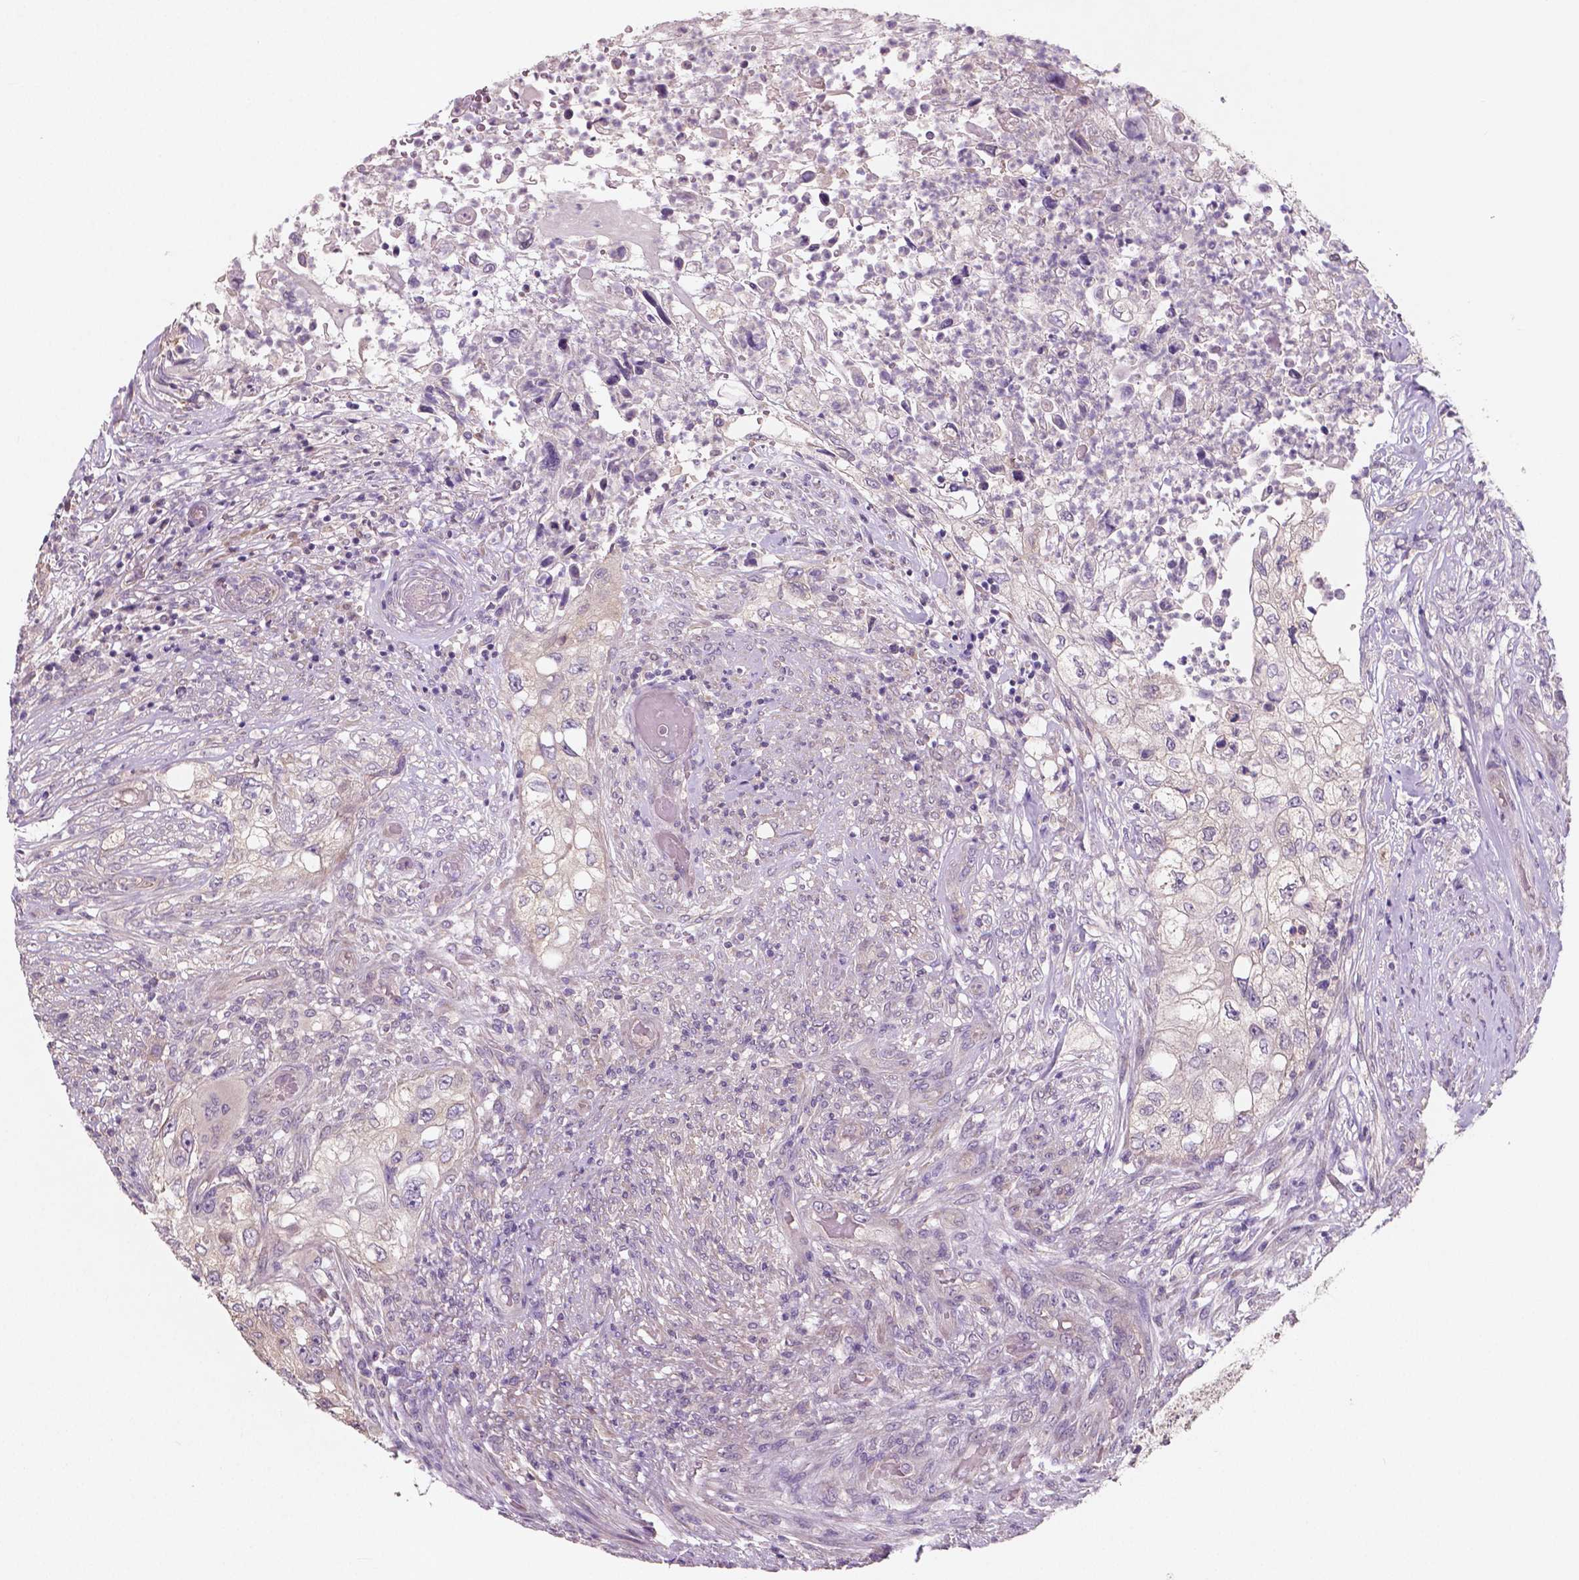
{"staining": {"intensity": "negative", "quantity": "none", "location": "none"}, "tissue": "urothelial cancer", "cell_type": "Tumor cells", "image_type": "cancer", "snomed": [{"axis": "morphology", "description": "Urothelial carcinoma, High grade"}, {"axis": "topography", "description": "Urinary bladder"}], "caption": "Immunohistochemistry of urothelial carcinoma (high-grade) displays no staining in tumor cells.", "gene": "LSM14B", "patient": {"sex": "female", "age": 60}}